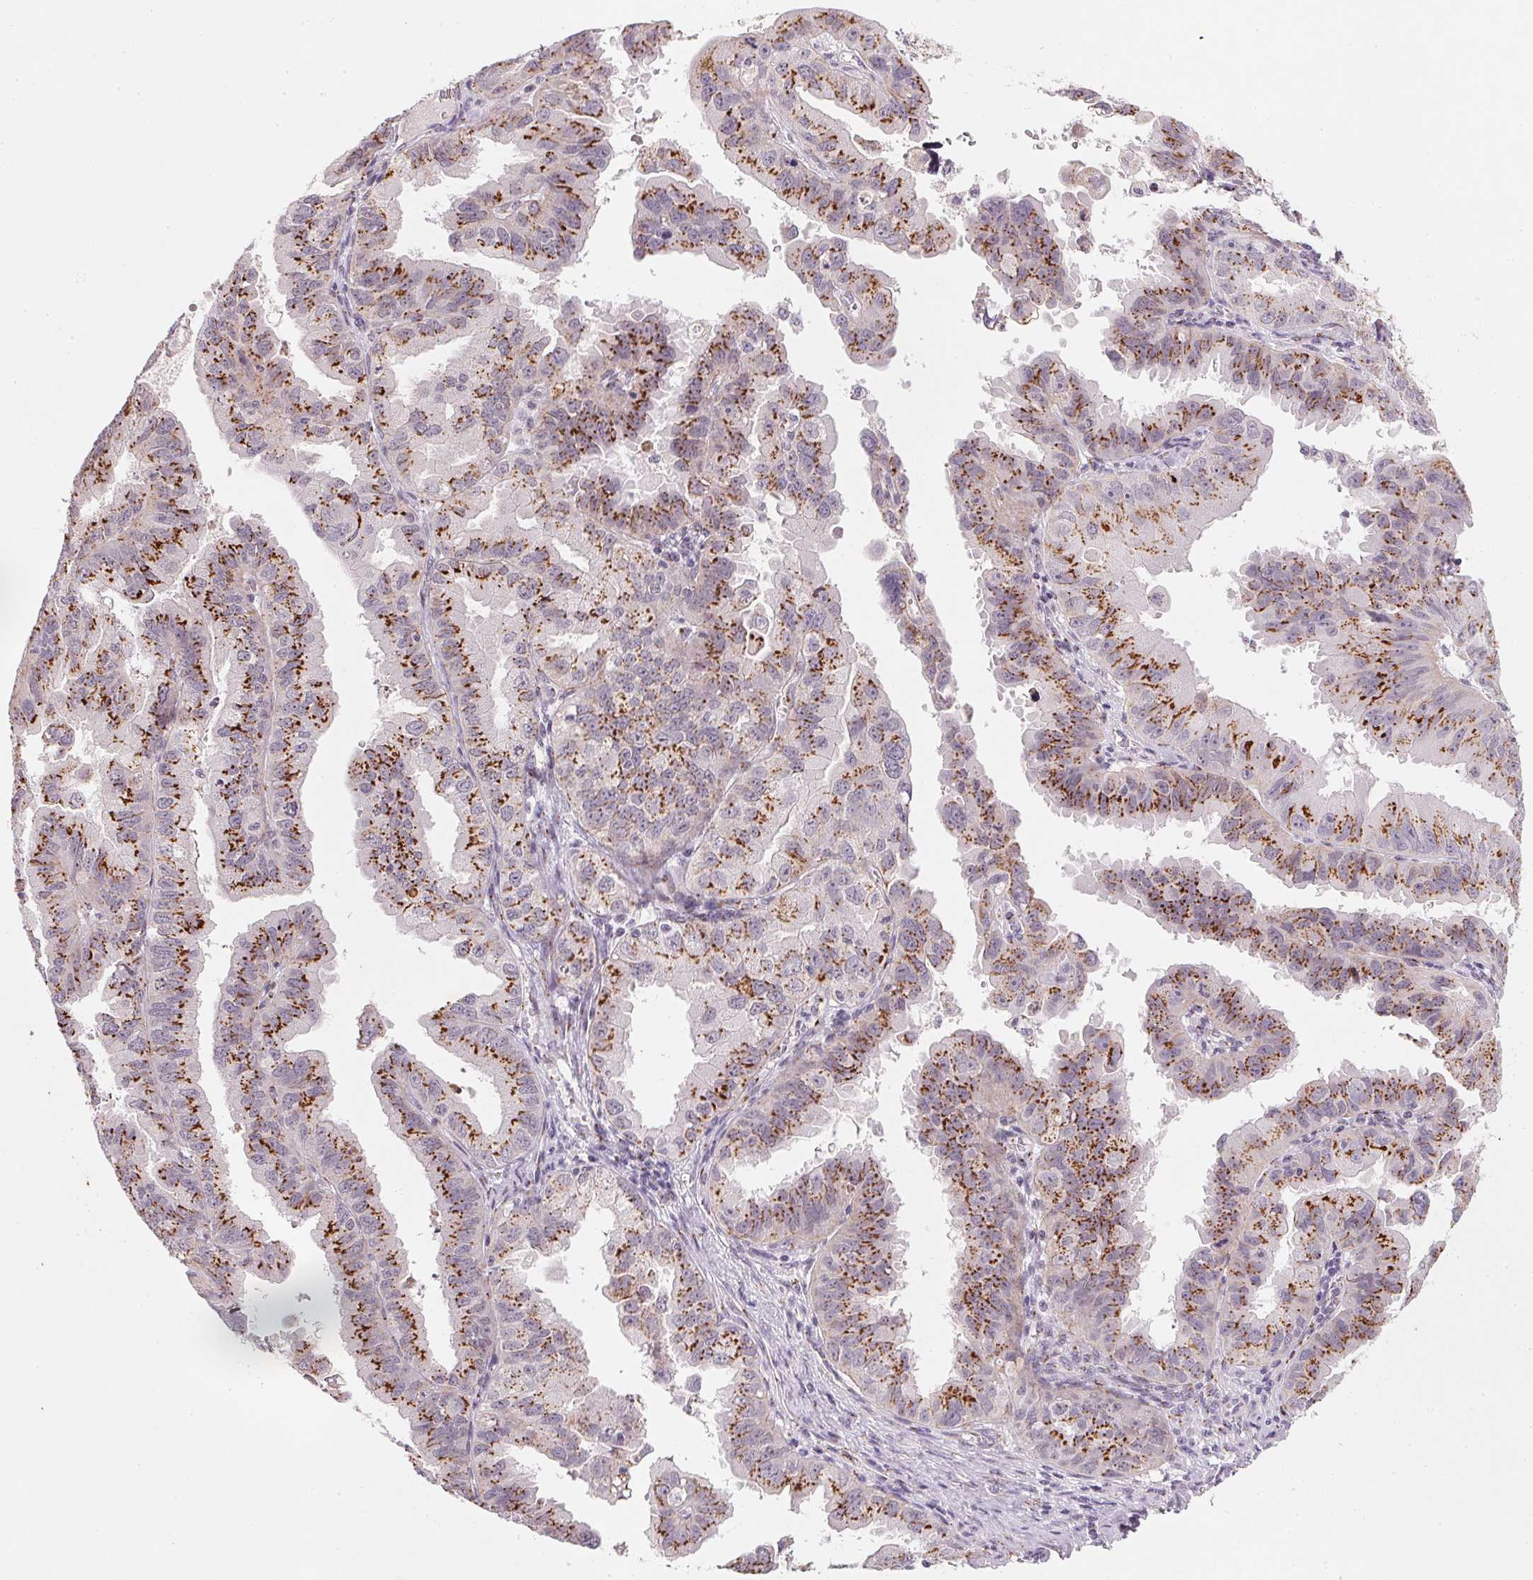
{"staining": {"intensity": "strong", "quantity": ">75%", "location": "cytoplasmic/membranous"}, "tissue": "ovarian cancer", "cell_type": "Tumor cells", "image_type": "cancer", "snomed": [{"axis": "morphology", "description": "Carcinoma, endometroid"}, {"axis": "topography", "description": "Ovary"}], "caption": "Human endometroid carcinoma (ovarian) stained for a protein (brown) exhibits strong cytoplasmic/membranous positive expression in about >75% of tumor cells.", "gene": "RAB22A", "patient": {"sex": "female", "age": 85}}